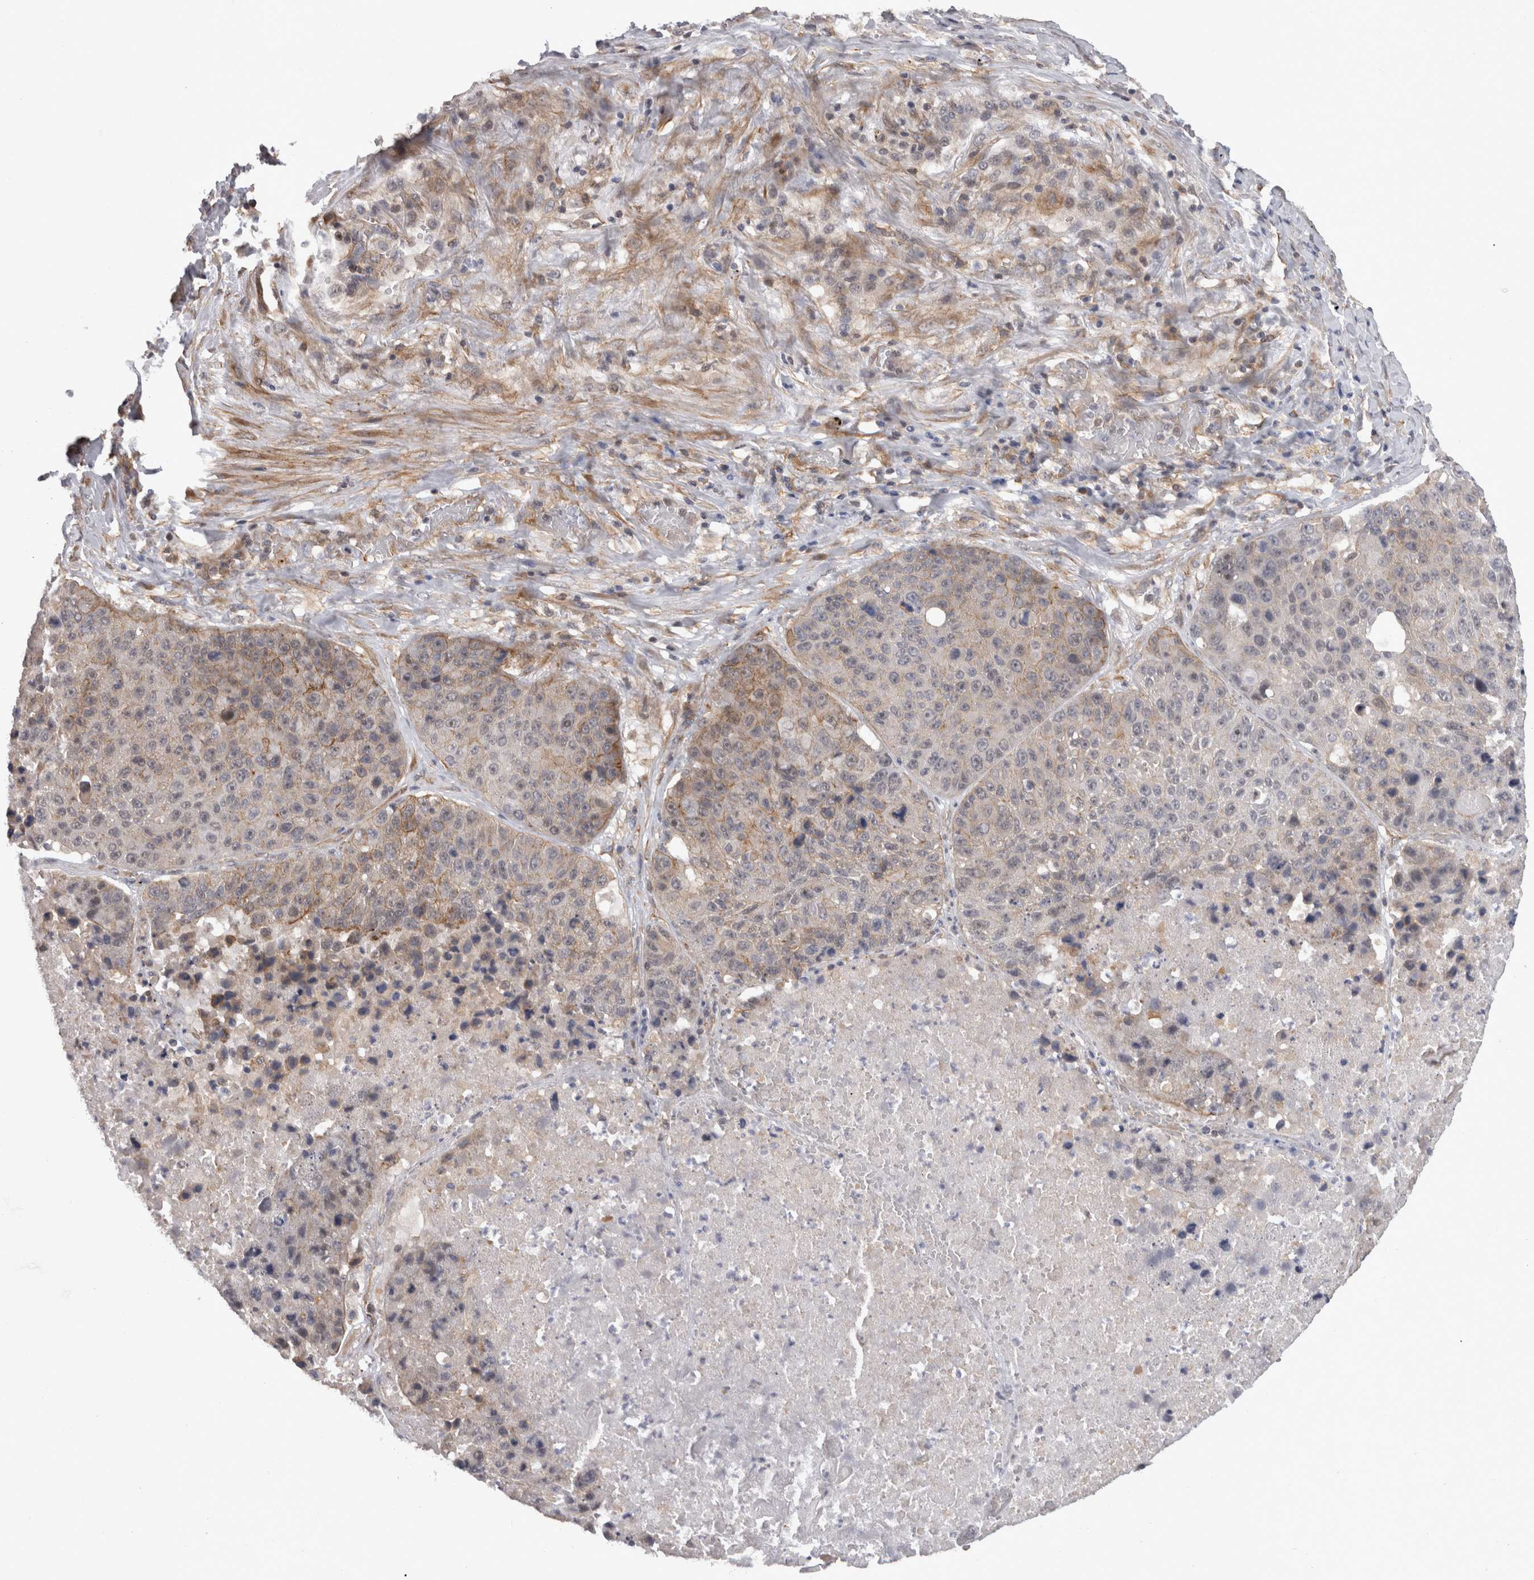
{"staining": {"intensity": "weak", "quantity": "<25%", "location": "cytoplasmic/membranous"}, "tissue": "lung cancer", "cell_type": "Tumor cells", "image_type": "cancer", "snomed": [{"axis": "morphology", "description": "Squamous cell carcinoma, NOS"}, {"axis": "topography", "description": "Lung"}], "caption": "A high-resolution photomicrograph shows immunohistochemistry (IHC) staining of squamous cell carcinoma (lung), which displays no significant expression in tumor cells.", "gene": "RMDN1", "patient": {"sex": "male", "age": 61}}